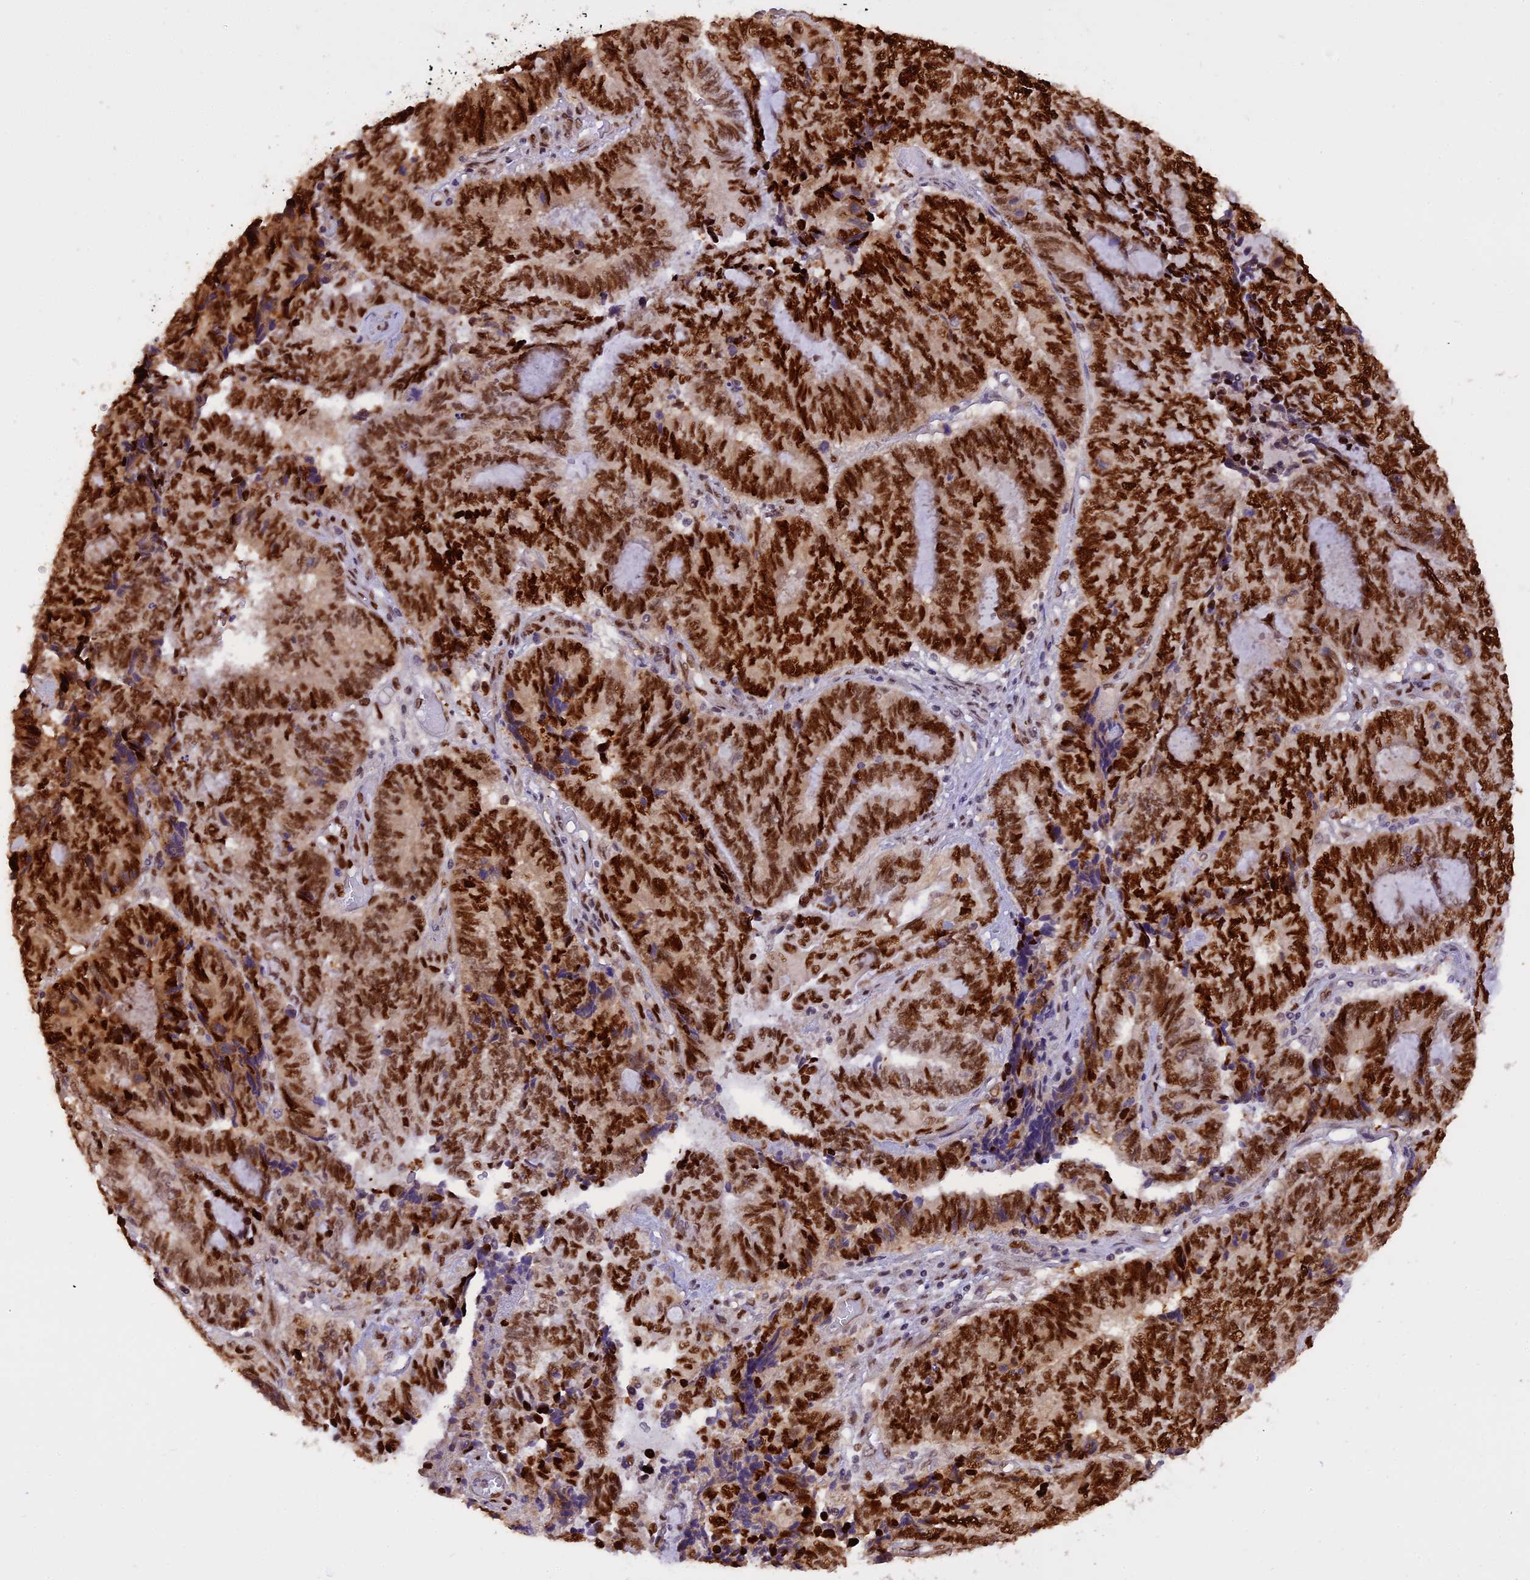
{"staining": {"intensity": "strong", "quantity": ">75%", "location": "nuclear"}, "tissue": "endometrial cancer", "cell_type": "Tumor cells", "image_type": "cancer", "snomed": [{"axis": "morphology", "description": "Adenocarcinoma, NOS"}, {"axis": "topography", "description": "Uterus"}, {"axis": "topography", "description": "Endometrium"}], "caption": "Human endometrial cancer (adenocarcinoma) stained for a protein (brown) shows strong nuclear positive staining in about >75% of tumor cells.", "gene": "MICALL1", "patient": {"sex": "female", "age": 70}}